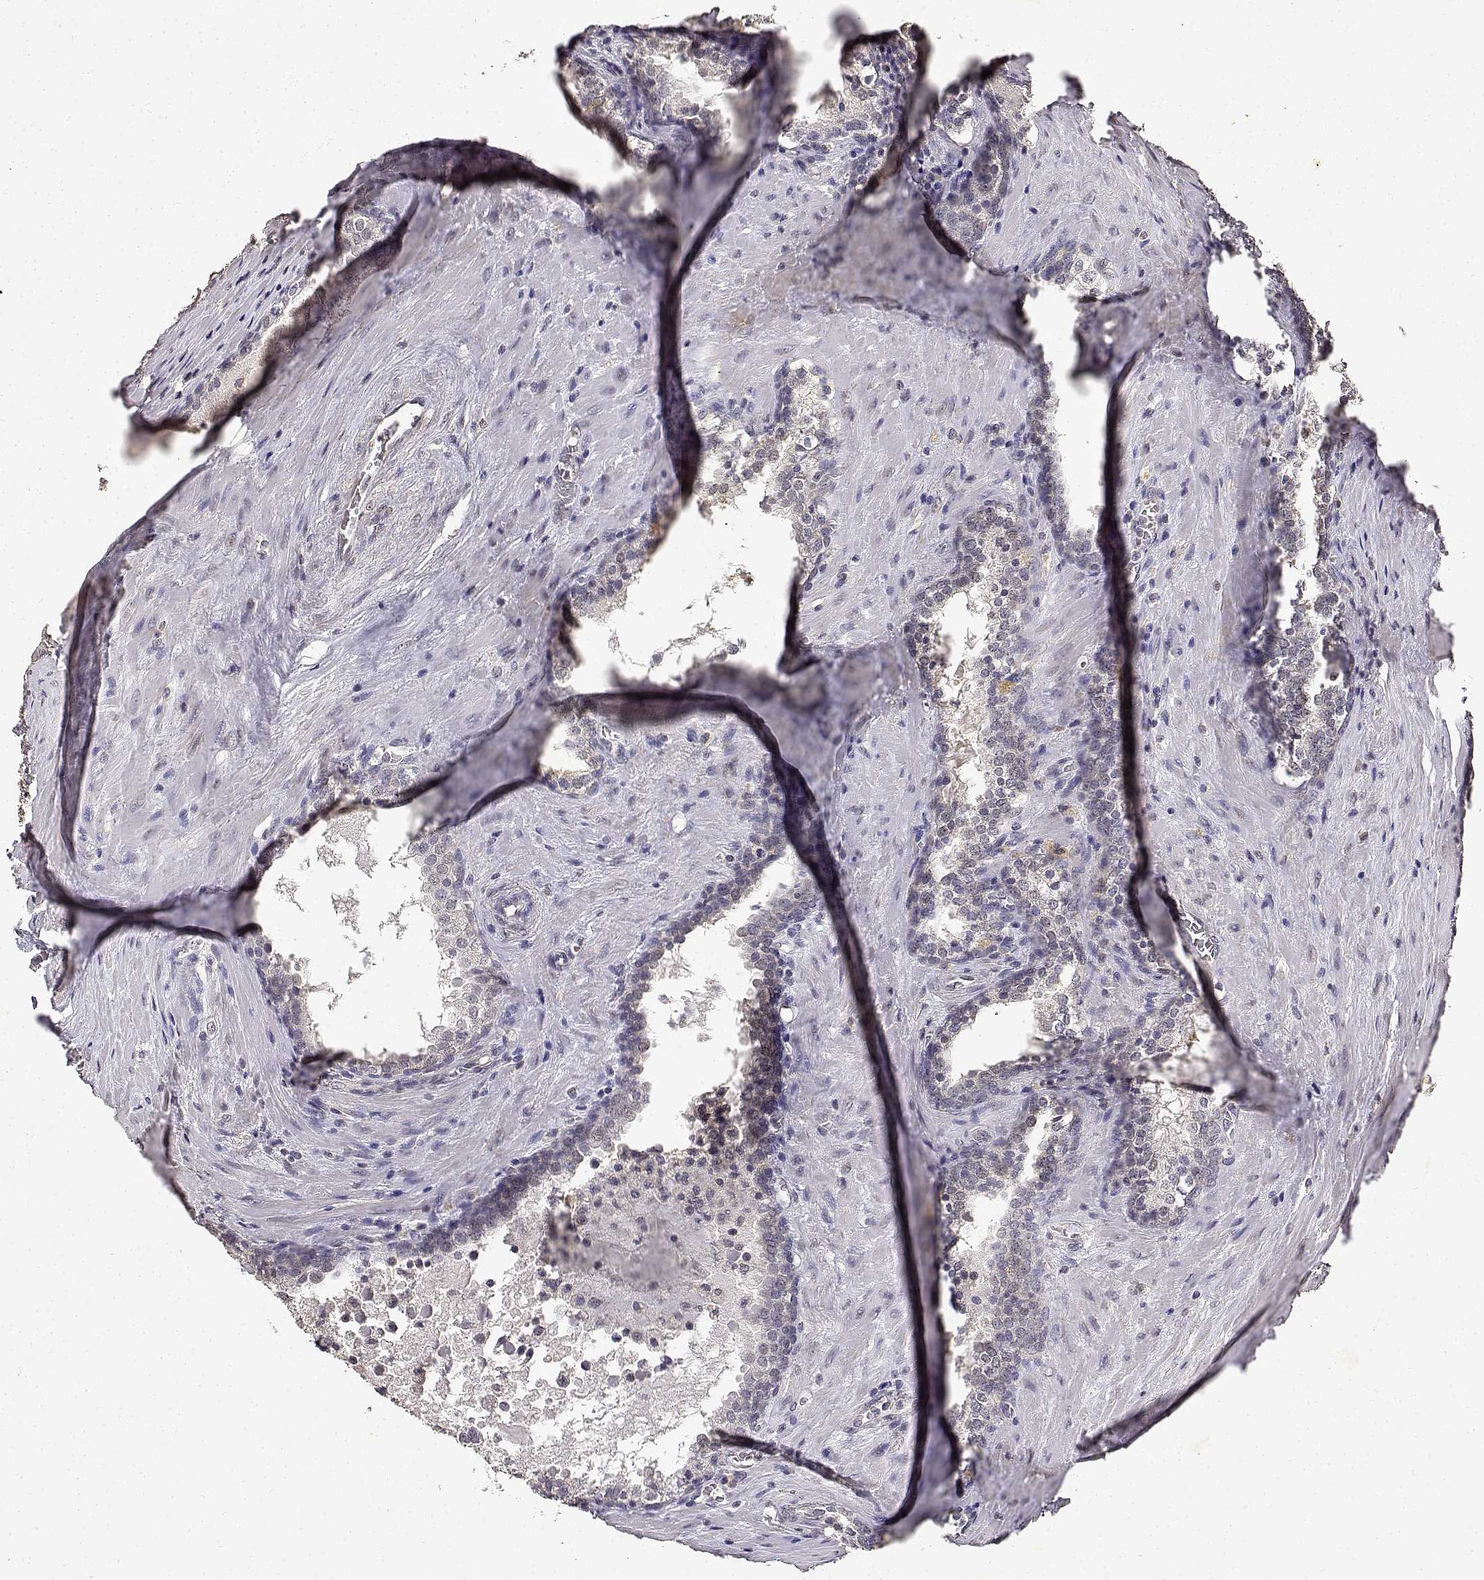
{"staining": {"intensity": "negative", "quantity": "none", "location": "none"}, "tissue": "prostate cancer", "cell_type": "Tumor cells", "image_type": "cancer", "snomed": [{"axis": "morphology", "description": "Adenocarcinoma, NOS"}, {"axis": "topography", "description": "Prostate and seminal vesicle, NOS"}], "caption": "An immunohistochemistry (IHC) micrograph of prostate cancer is shown. There is no staining in tumor cells of prostate cancer. Brightfield microscopy of IHC stained with DAB (3,3'-diaminobenzidine) (brown) and hematoxylin (blue), captured at high magnification.", "gene": "BDNF", "patient": {"sex": "male", "age": 63}}